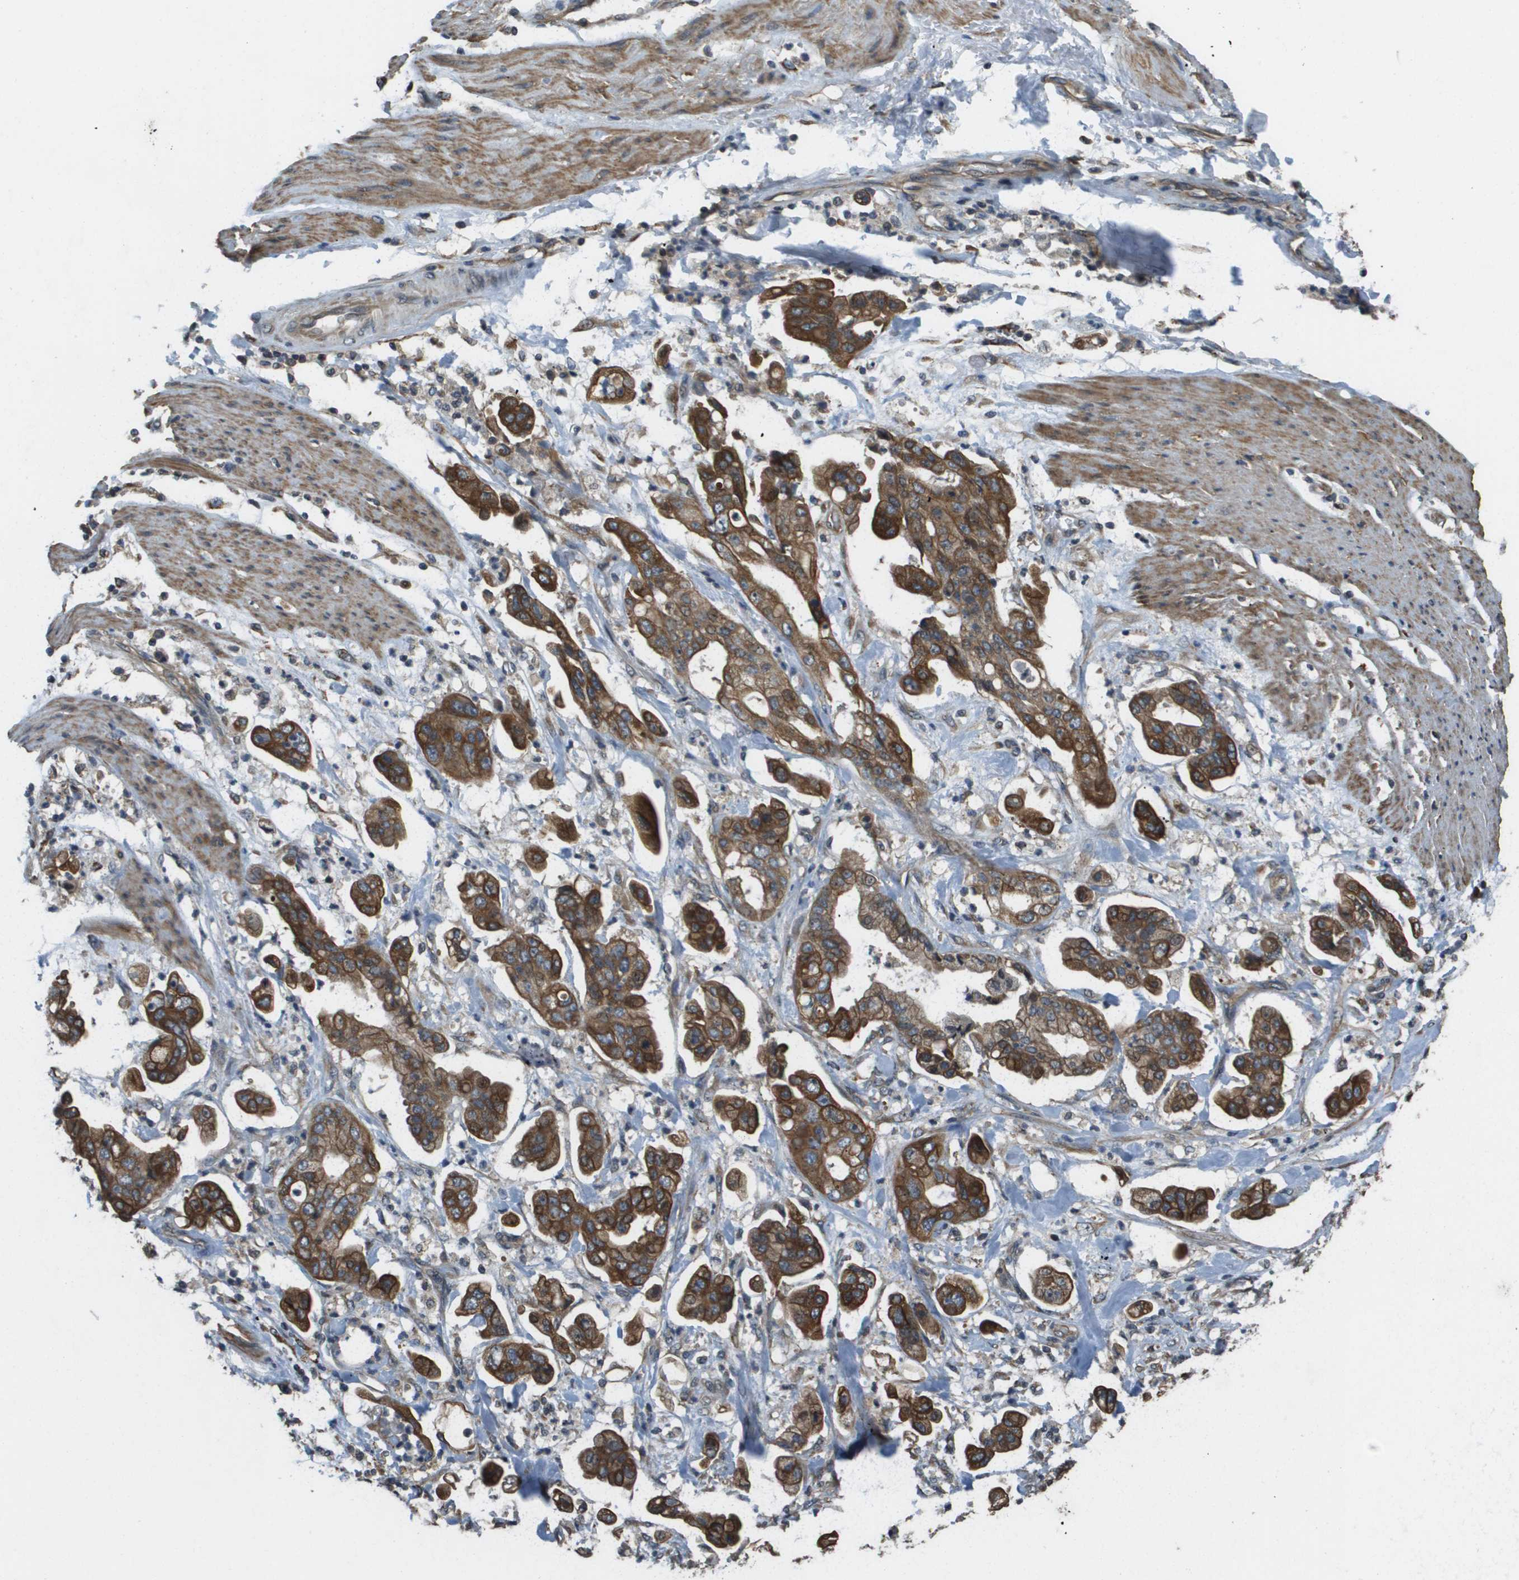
{"staining": {"intensity": "strong", "quantity": ">75%", "location": "cytoplasmic/membranous"}, "tissue": "stomach cancer", "cell_type": "Tumor cells", "image_type": "cancer", "snomed": [{"axis": "morphology", "description": "Adenocarcinoma, NOS"}, {"axis": "topography", "description": "Stomach"}], "caption": "Tumor cells exhibit strong cytoplasmic/membranous staining in approximately >75% of cells in adenocarcinoma (stomach). (Brightfield microscopy of DAB IHC at high magnification).", "gene": "CDKN2C", "patient": {"sex": "male", "age": 62}}